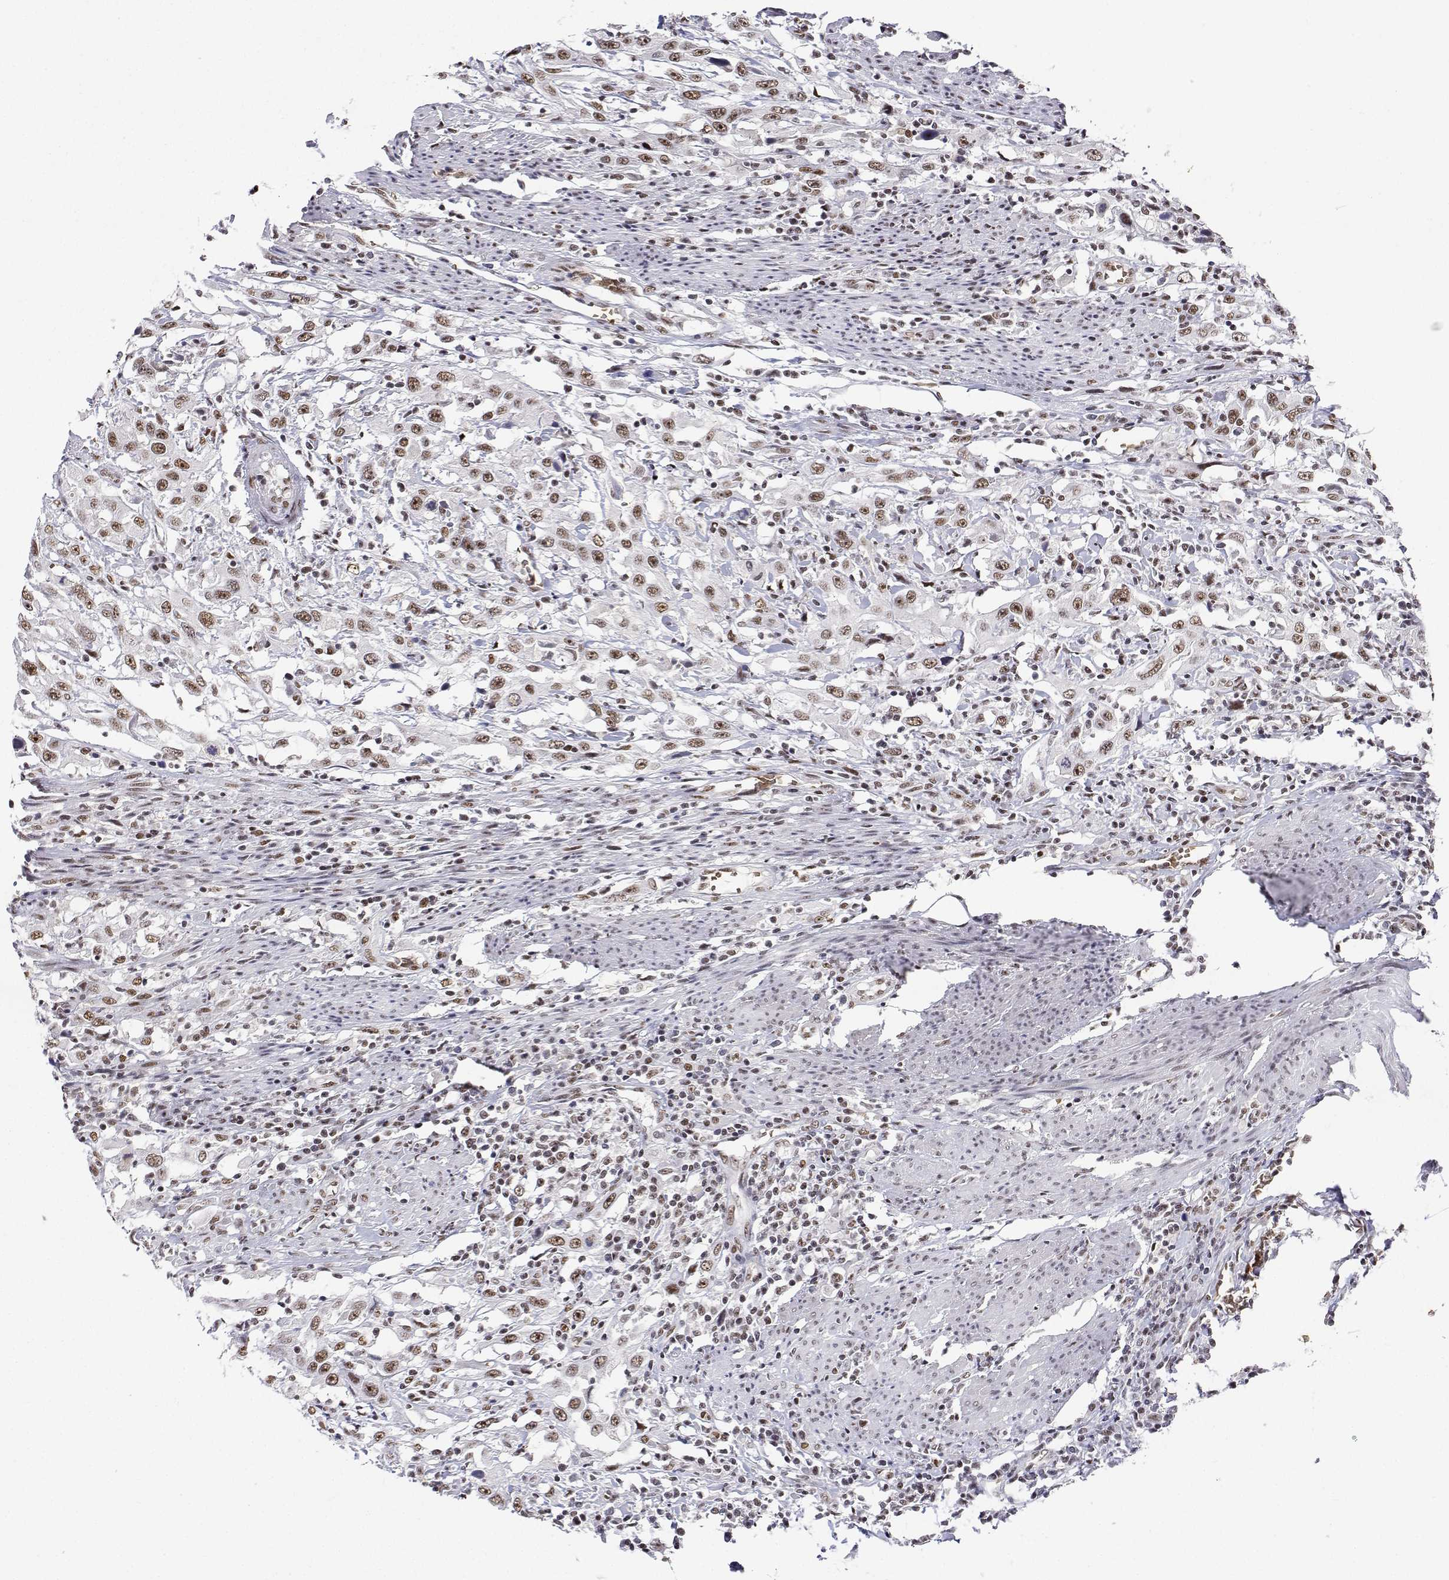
{"staining": {"intensity": "moderate", "quantity": ">75%", "location": "nuclear"}, "tissue": "urothelial cancer", "cell_type": "Tumor cells", "image_type": "cancer", "snomed": [{"axis": "morphology", "description": "Urothelial carcinoma, High grade"}, {"axis": "topography", "description": "Urinary bladder"}], "caption": "The photomicrograph reveals immunohistochemical staining of high-grade urothelial carcinoma. There is moderate nuclear expression is identified in approximately >75% of tumor cells. Nuclei are stained in blue.", "gene": "ADAR", "patient": {"sex": "male", "age": 61}}